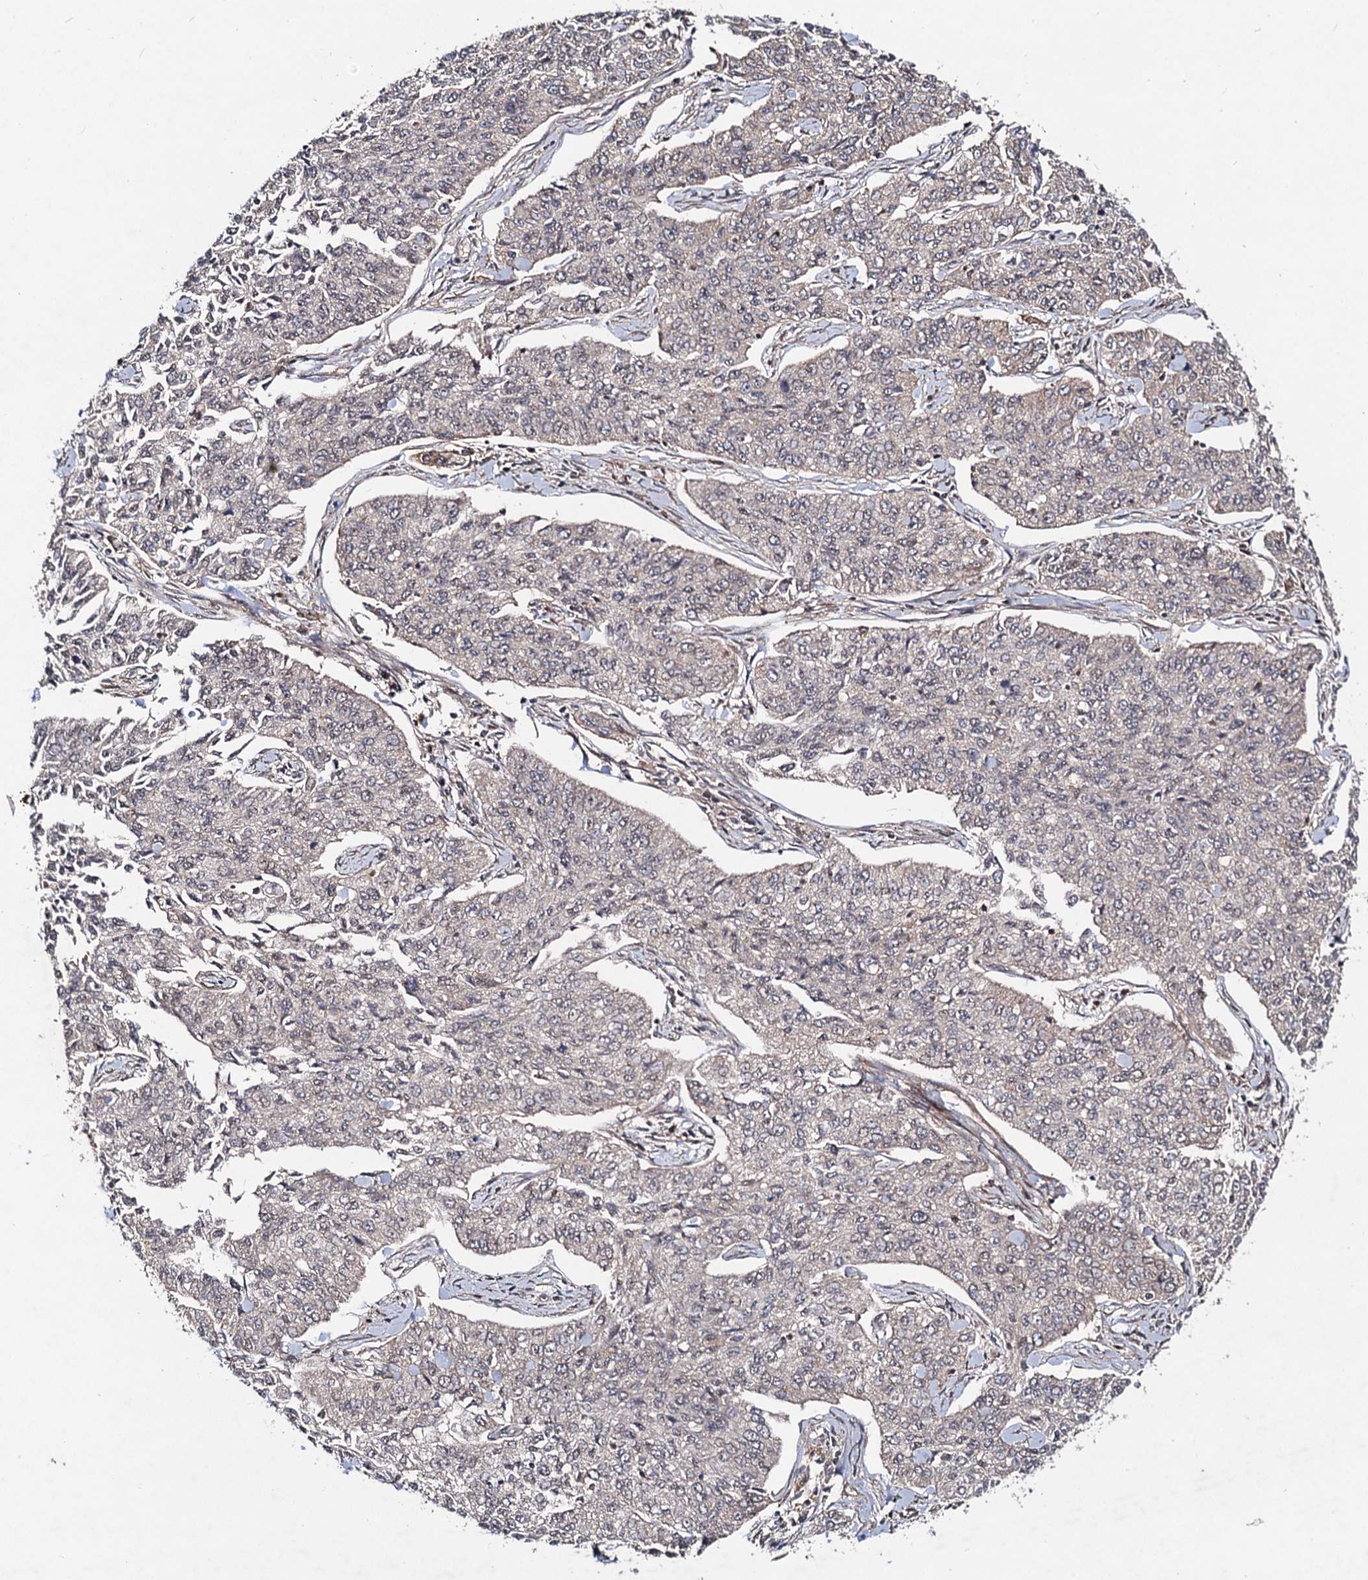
{"staining": {"intensity": "weak", "quantity": "<25%", "location": "cytoplasmic/membranous"}, "tissue": "cervical cancer", "cell_type": "Tumor cells", "image_type": "cancer", "snomed": [{"axis": "morphology", "description": "Squamous cell carcinoma, NOS"}, {"axis": "topography", "description": "Cervix"}], "caption": "This is a histopathology image of IHC staining of cervical squamous cell carcinoma, which shows no positivity in tumor cells.", "gene": "KXD1", "patient": {"sex": "female", "age": 35}}